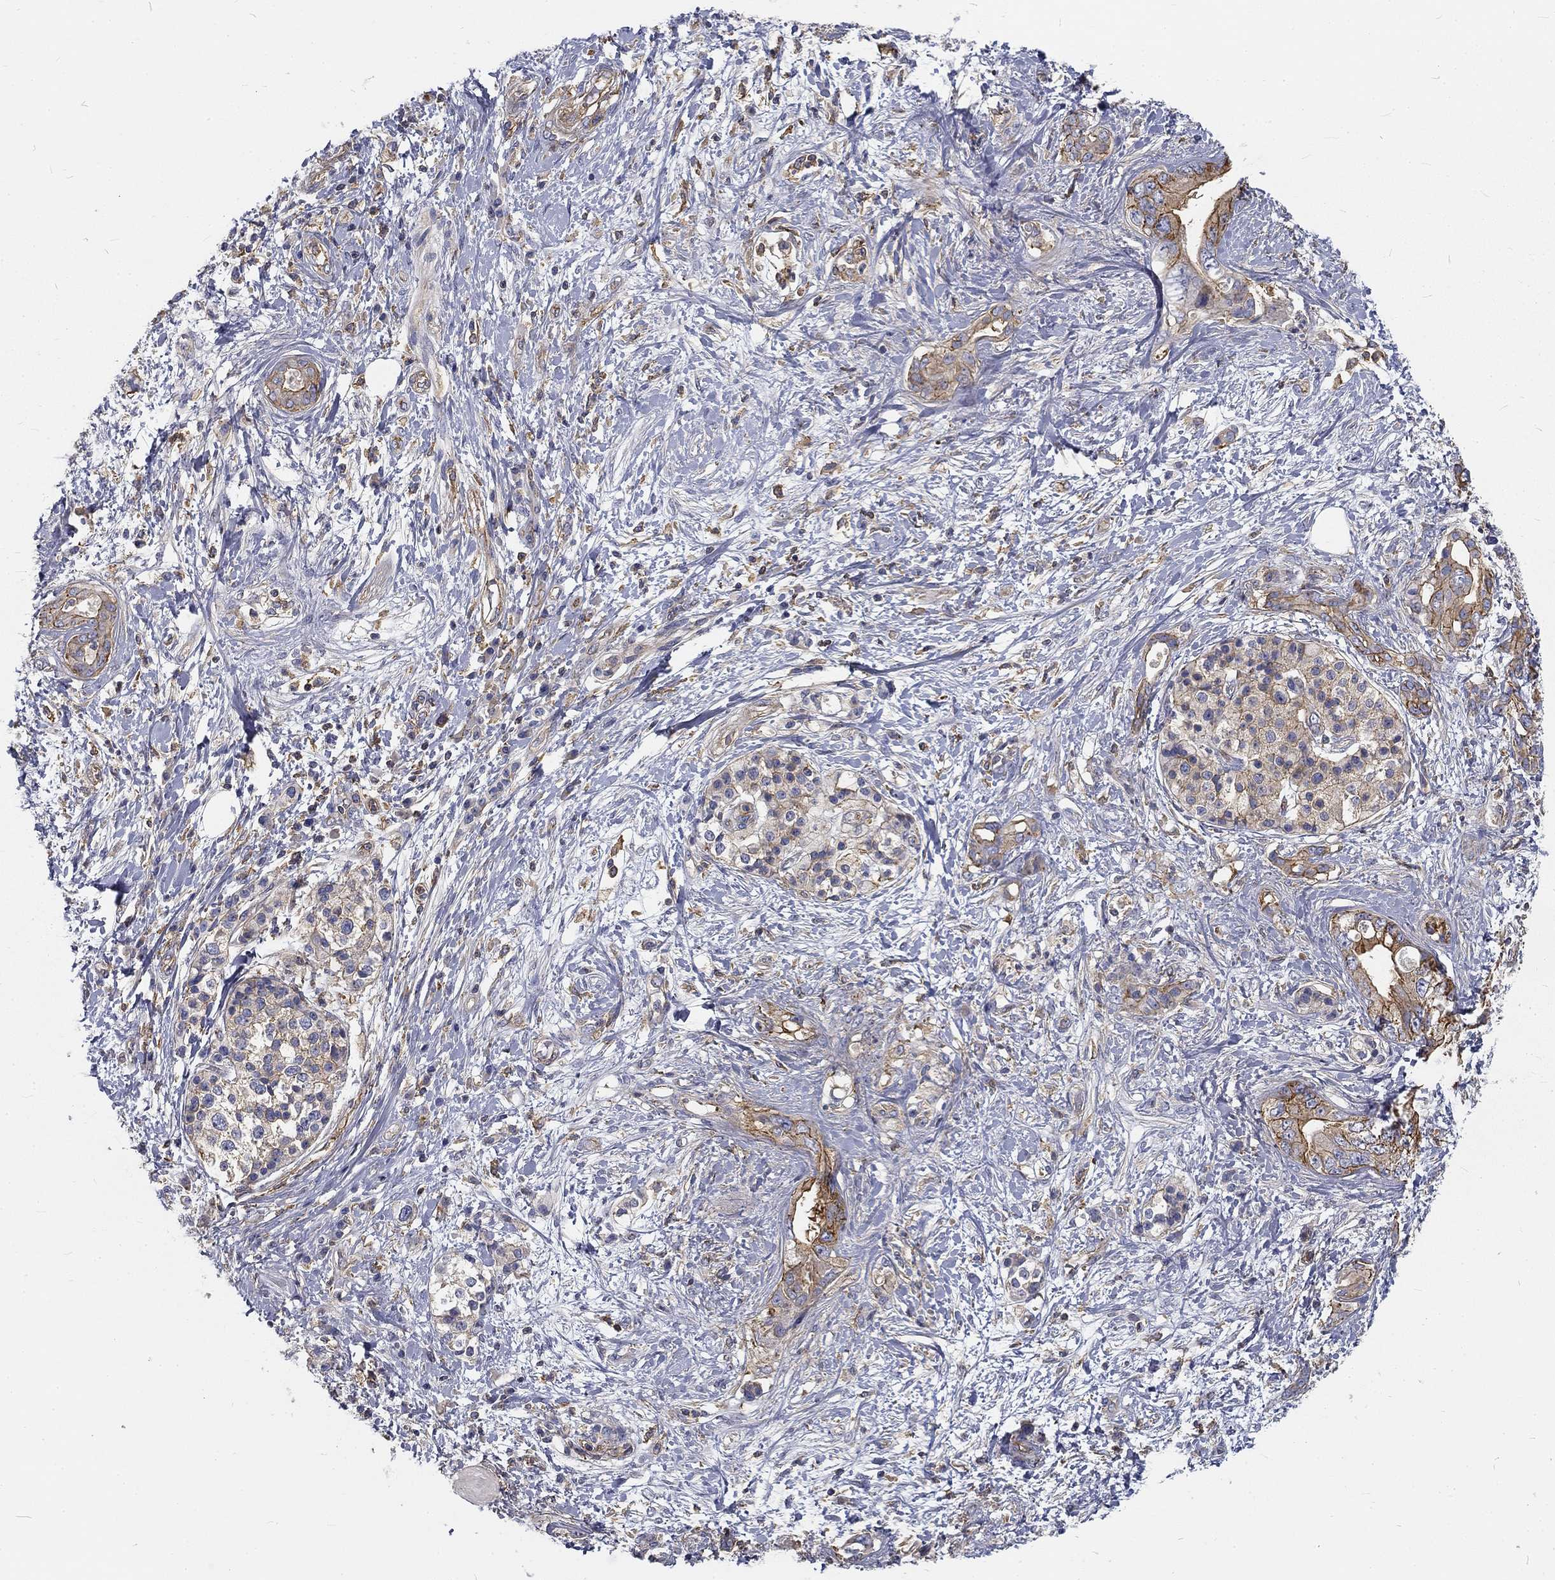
{"staining": {"intensity": "moderate", "quantity": "<25%", "location": "cytoplasmic/membranous"}, "tissue": "pancreatic cancer", "cell_type": "Tumor cells", "image_type": "cancer", "snomed": [{"axis": "morphology", "description": "Adenocarcinoma, NOS"}, {"axis": "topography", "description": "Pancreas"}], "caption": "Tumor cells demonstrate low levels of moderate cytoplasmic/membranous staining in approximately <25% of cells in human pancreatic cancer (adenocarcinoma).", "gene": "MTMR11", "patient": {"sex": "female", "age": 56}}